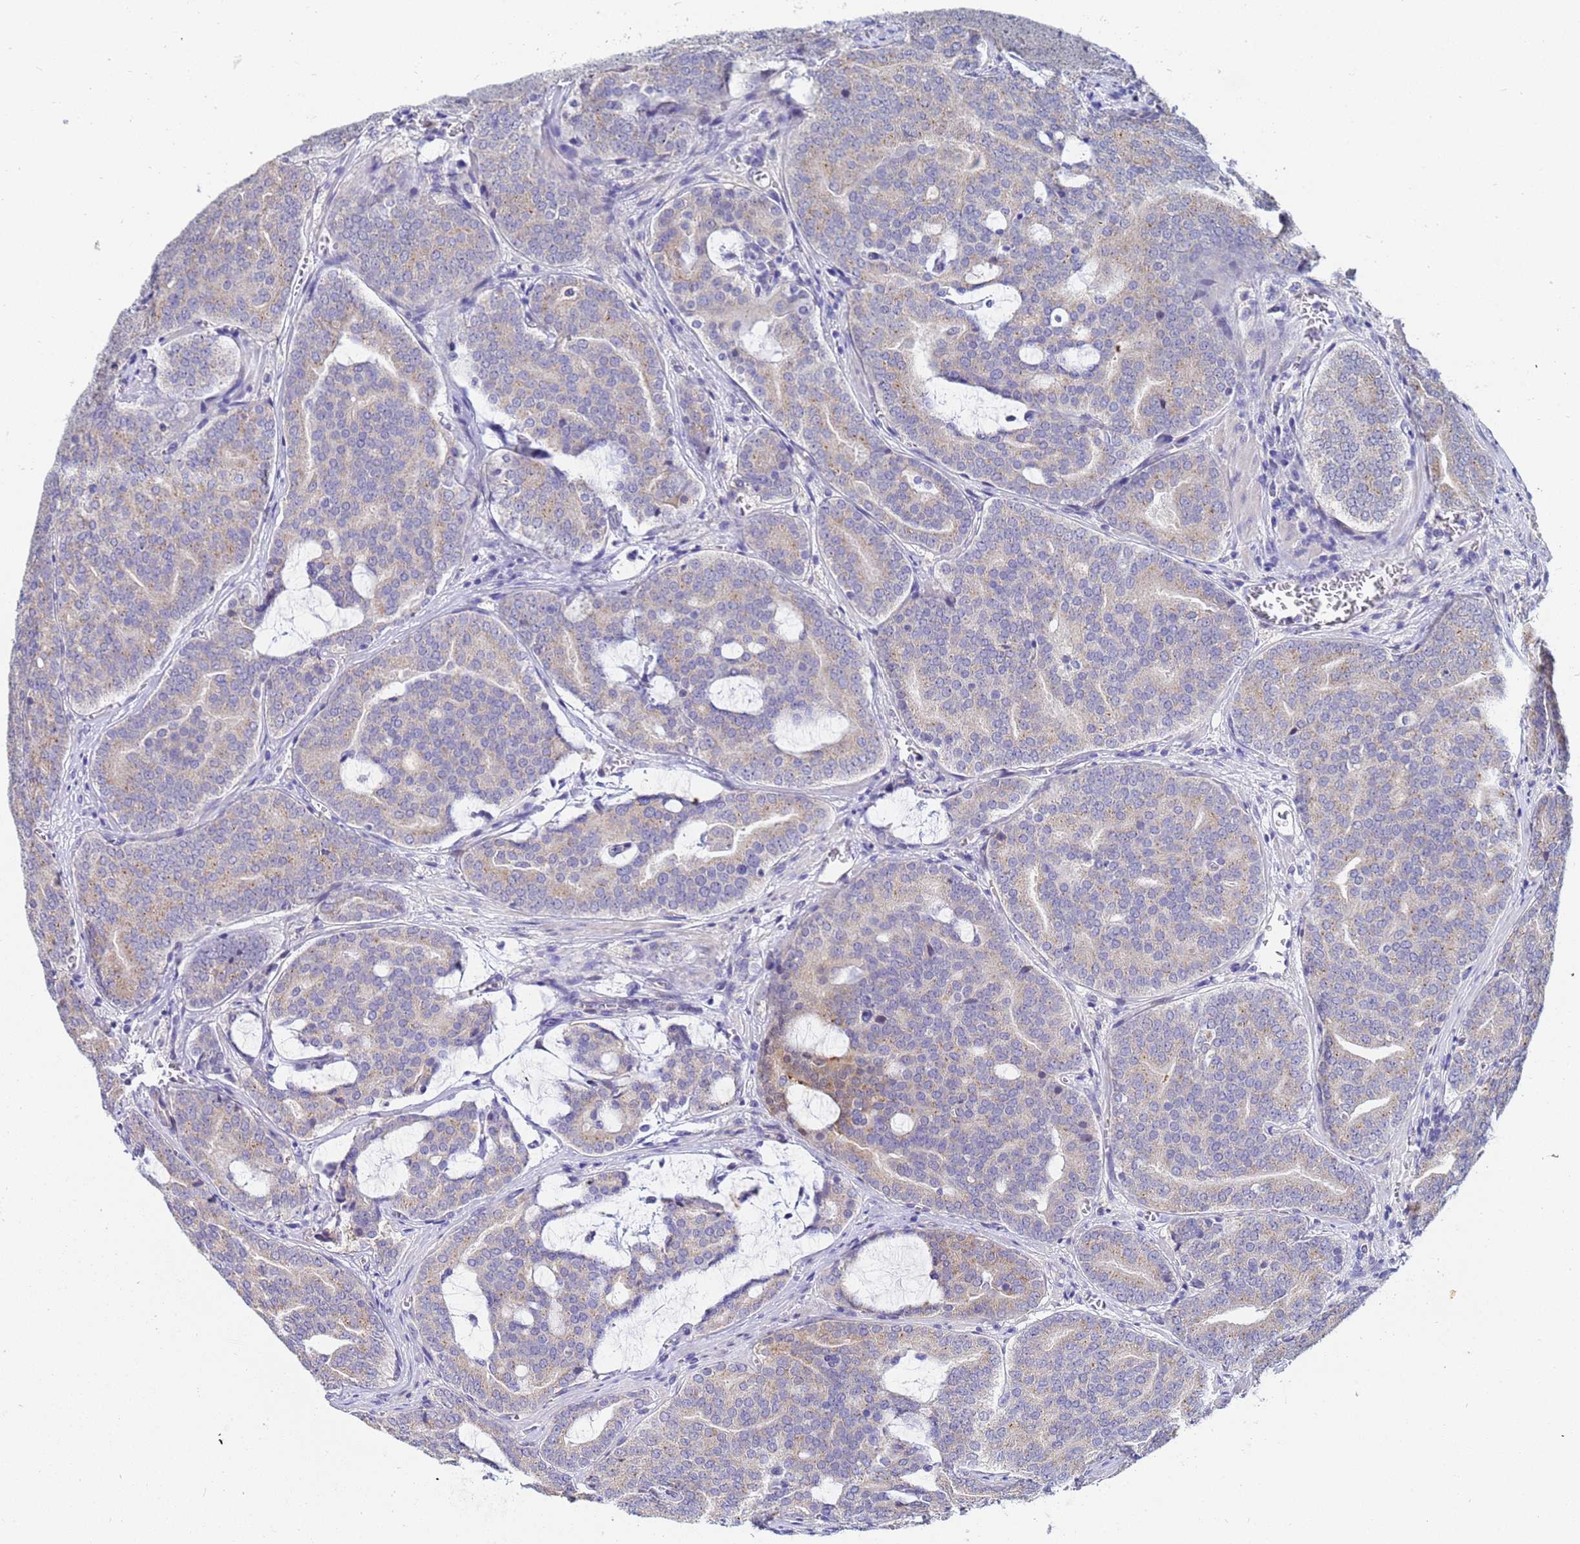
{"staining": {"intensity": "moderate", "quantity": "<25%", "location": "cytoplasmic/membranous"}, "tissue": "prostate cancer", "cell_type": "Tumor cells", "image_type": "cancer", "snomed": [{"axis": "morphology", "description": "Adenocarcinoma, High grade"}, {"axis": "topography", "description": "Prostate"}], "caption": "Protein expression analysis of adenocarcinoma (high-grade) (prostate) reveals moderate cytoplasmic/membranous expression in about <25% of tumor cells. The staining was performed using DAB (3,3'-diaminobenzidine) to visualize the protein expression in brown, while the nuclei were stained in blue with hematoxylin (Magnification: 20x).", "gene": "IHO1", "patient": {"sex": "male", "age": 55}}